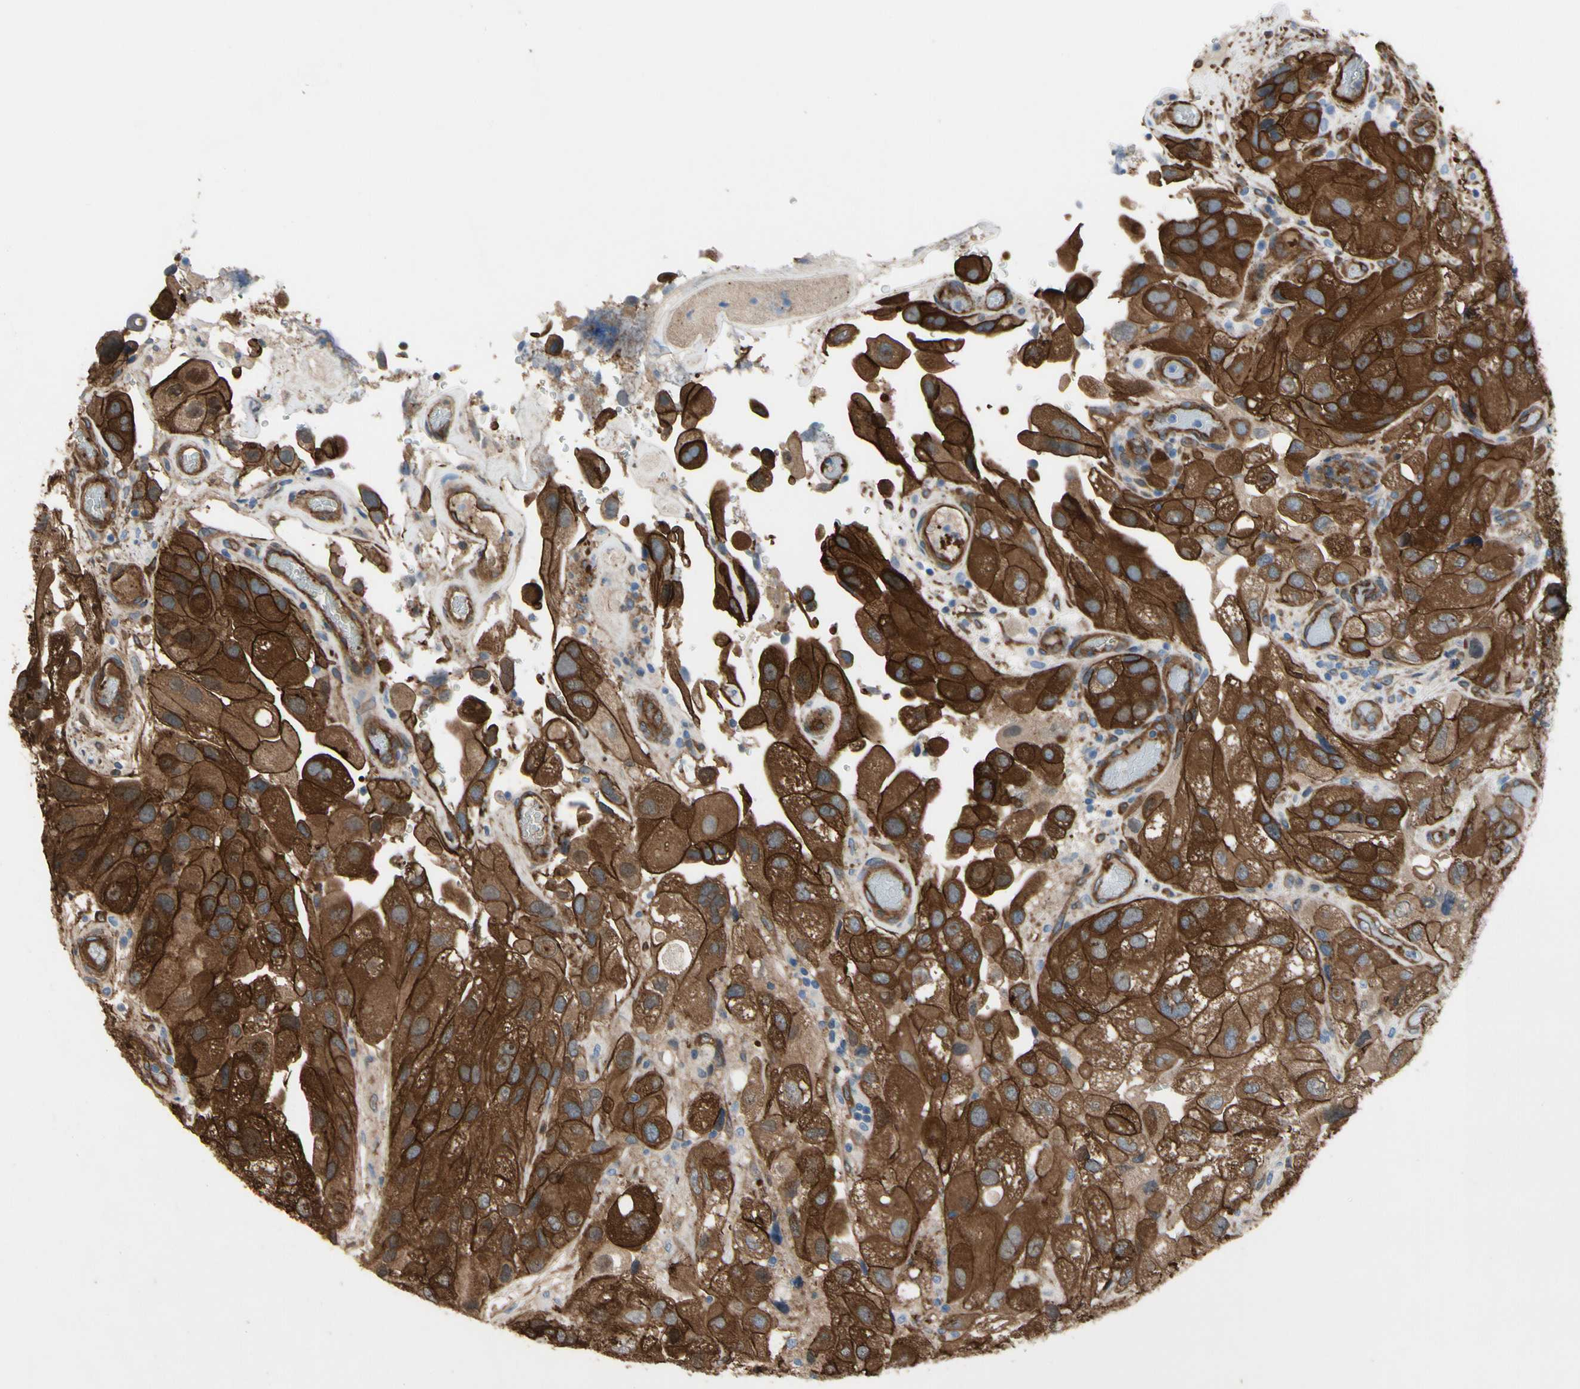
{"staining": {"intensity": "strong", "quantity": ">75%", "location": "cytoplasmic/membranous"}, "tissue": "urothelial cancer", "cell_type": "Tumor cells", "image_type": "cancer", "snomed": [{"axis": "morphology", "description": "Urothelial carcinoma, High grade"}, {"axis": "topography", "description": "Urinary bladder"}], "caption": "Urothelial cancer tissue reveals strong cytoplasmic/membranous positivity in about >75% of tumor cells, visualized by immunohistochemistry.", "gene": "CTTNBP2", "patient": {"sex": "female", "age": 64}}